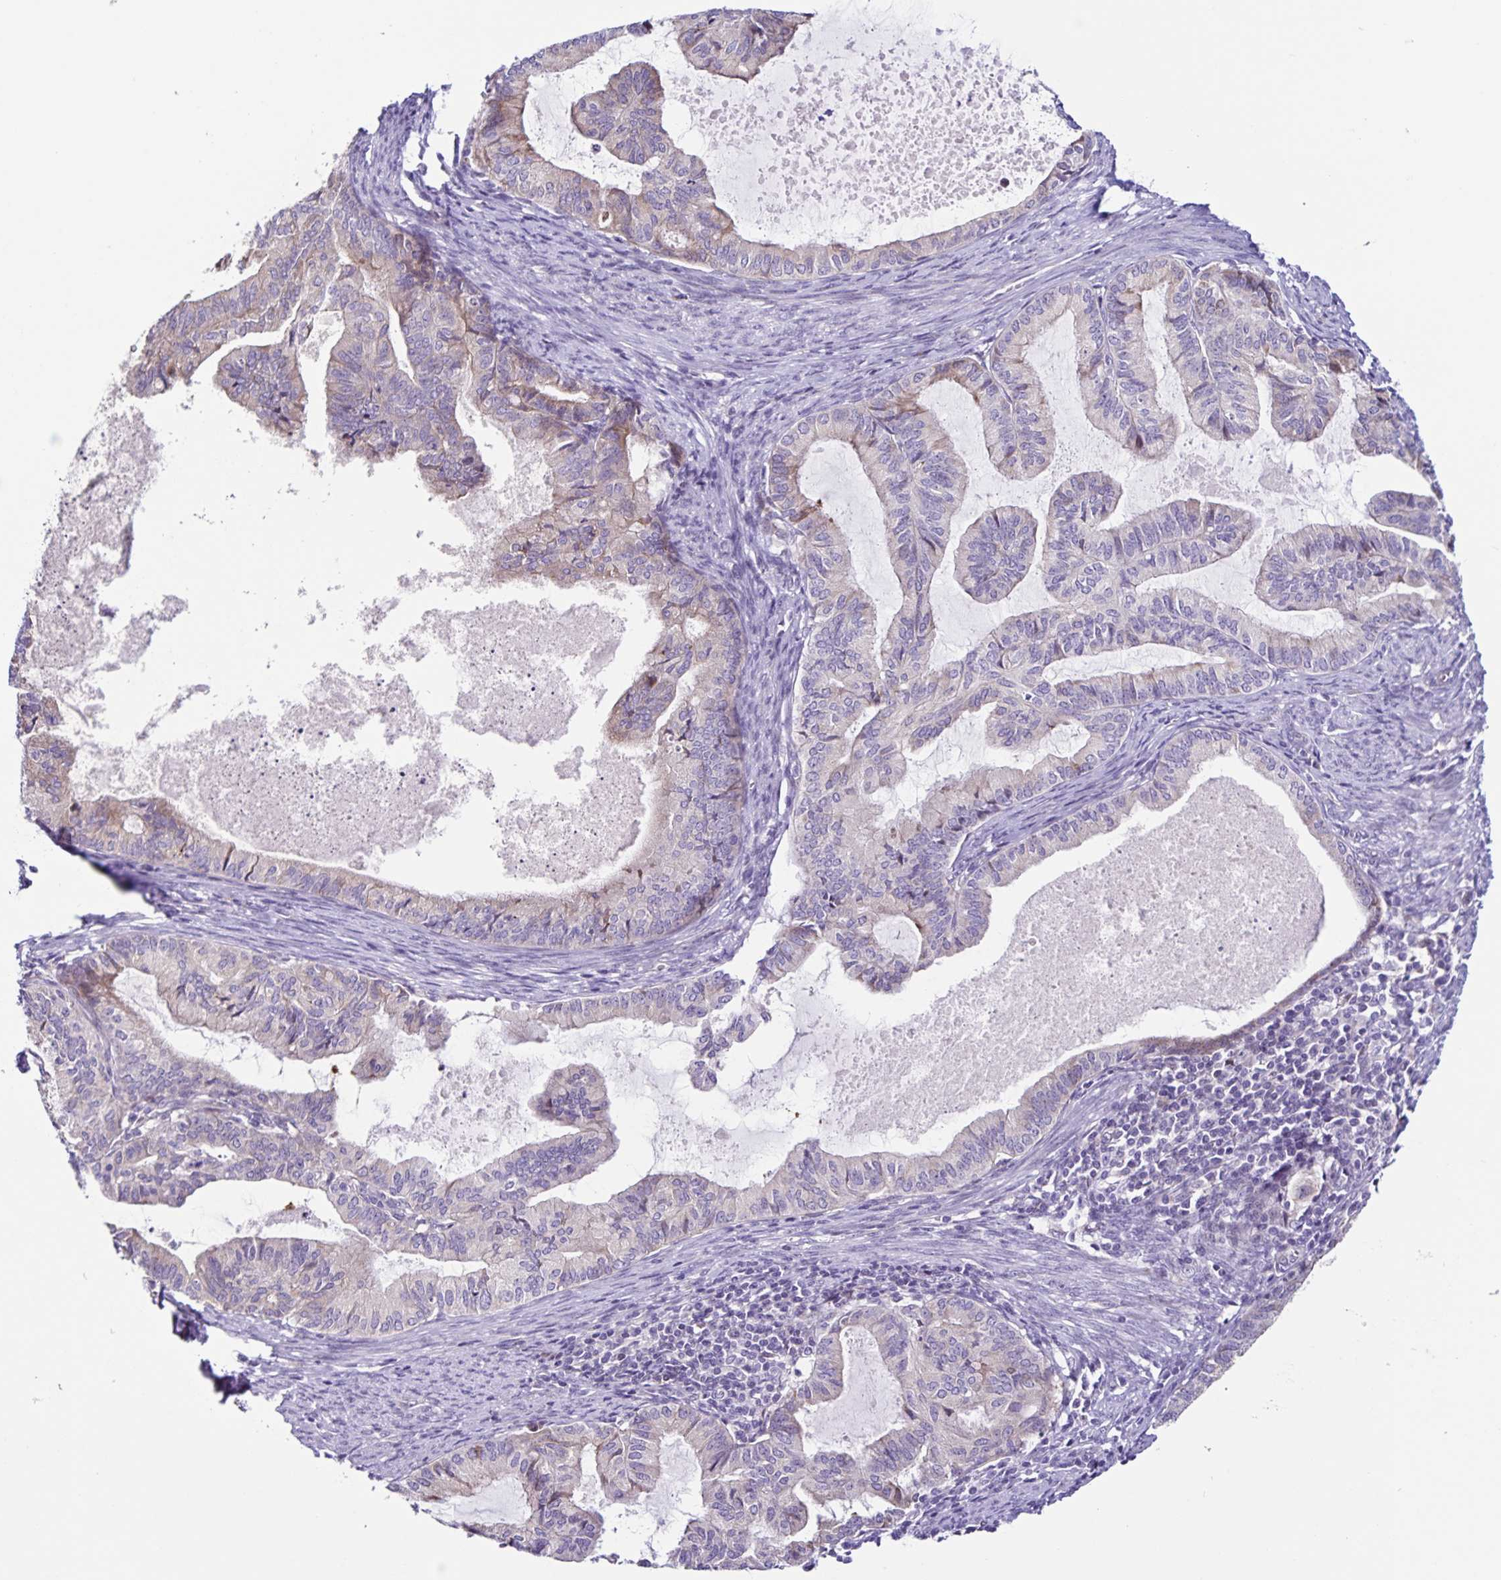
{"staining": {"intensity": "weak", "quantity": "<25%", "location": "cytoplasmic/membranous"}, "tissue": "endometrial cancer", "cell_type": "Tumor cells", "image_type": "cancer", "snomed": [{"axis": "morphology", "description": "Adenocarcinoma, NOS"}, {"axis": "topography", "description": "Endometrium"}], "caption": "The micrograph exhibits no significant positivity in tumor cells of endometrial cancer (adenocarcinoma).", "gene": "RNFT2", "patient": {"sex": "female", "age": 86}}